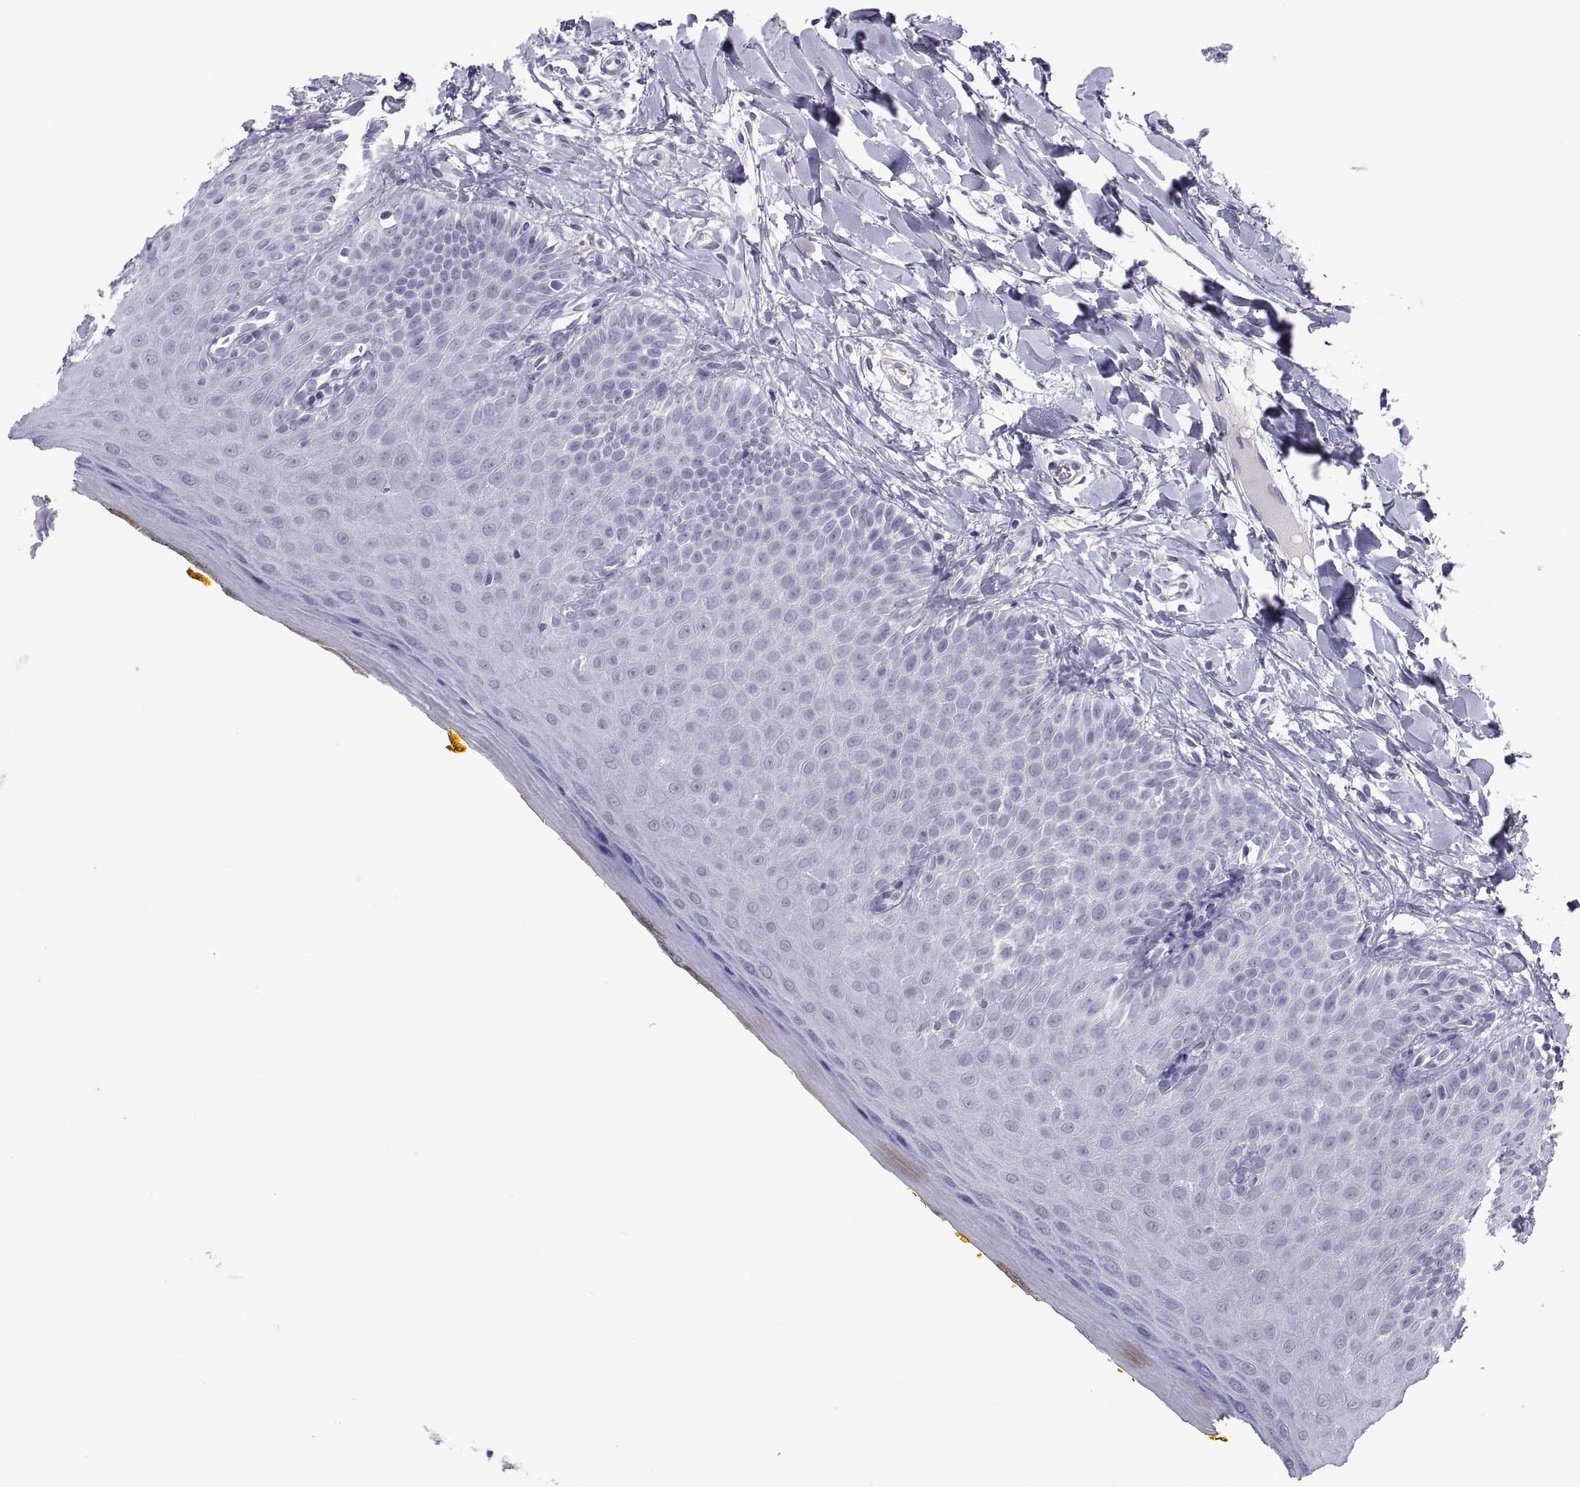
{"staining": {"intensity": "negative", "quantity": "none", "location": "none"}, "tissue": "oral mucosa", "cell_type": "Squamous epithelial cells", "image_type": "normal", "snomed": [{"axis": "morphology", "description": "Normal tissue, NOS"}, {"axis": "topography", "description": "Oral tissue"}], "caption": "This is an IHC photomicrograph of normal human oral mucosa. There is no staining in squamous epithelial cells.", "gene": "TEX13A", "patient": {"sex": "female", "age": 43}}